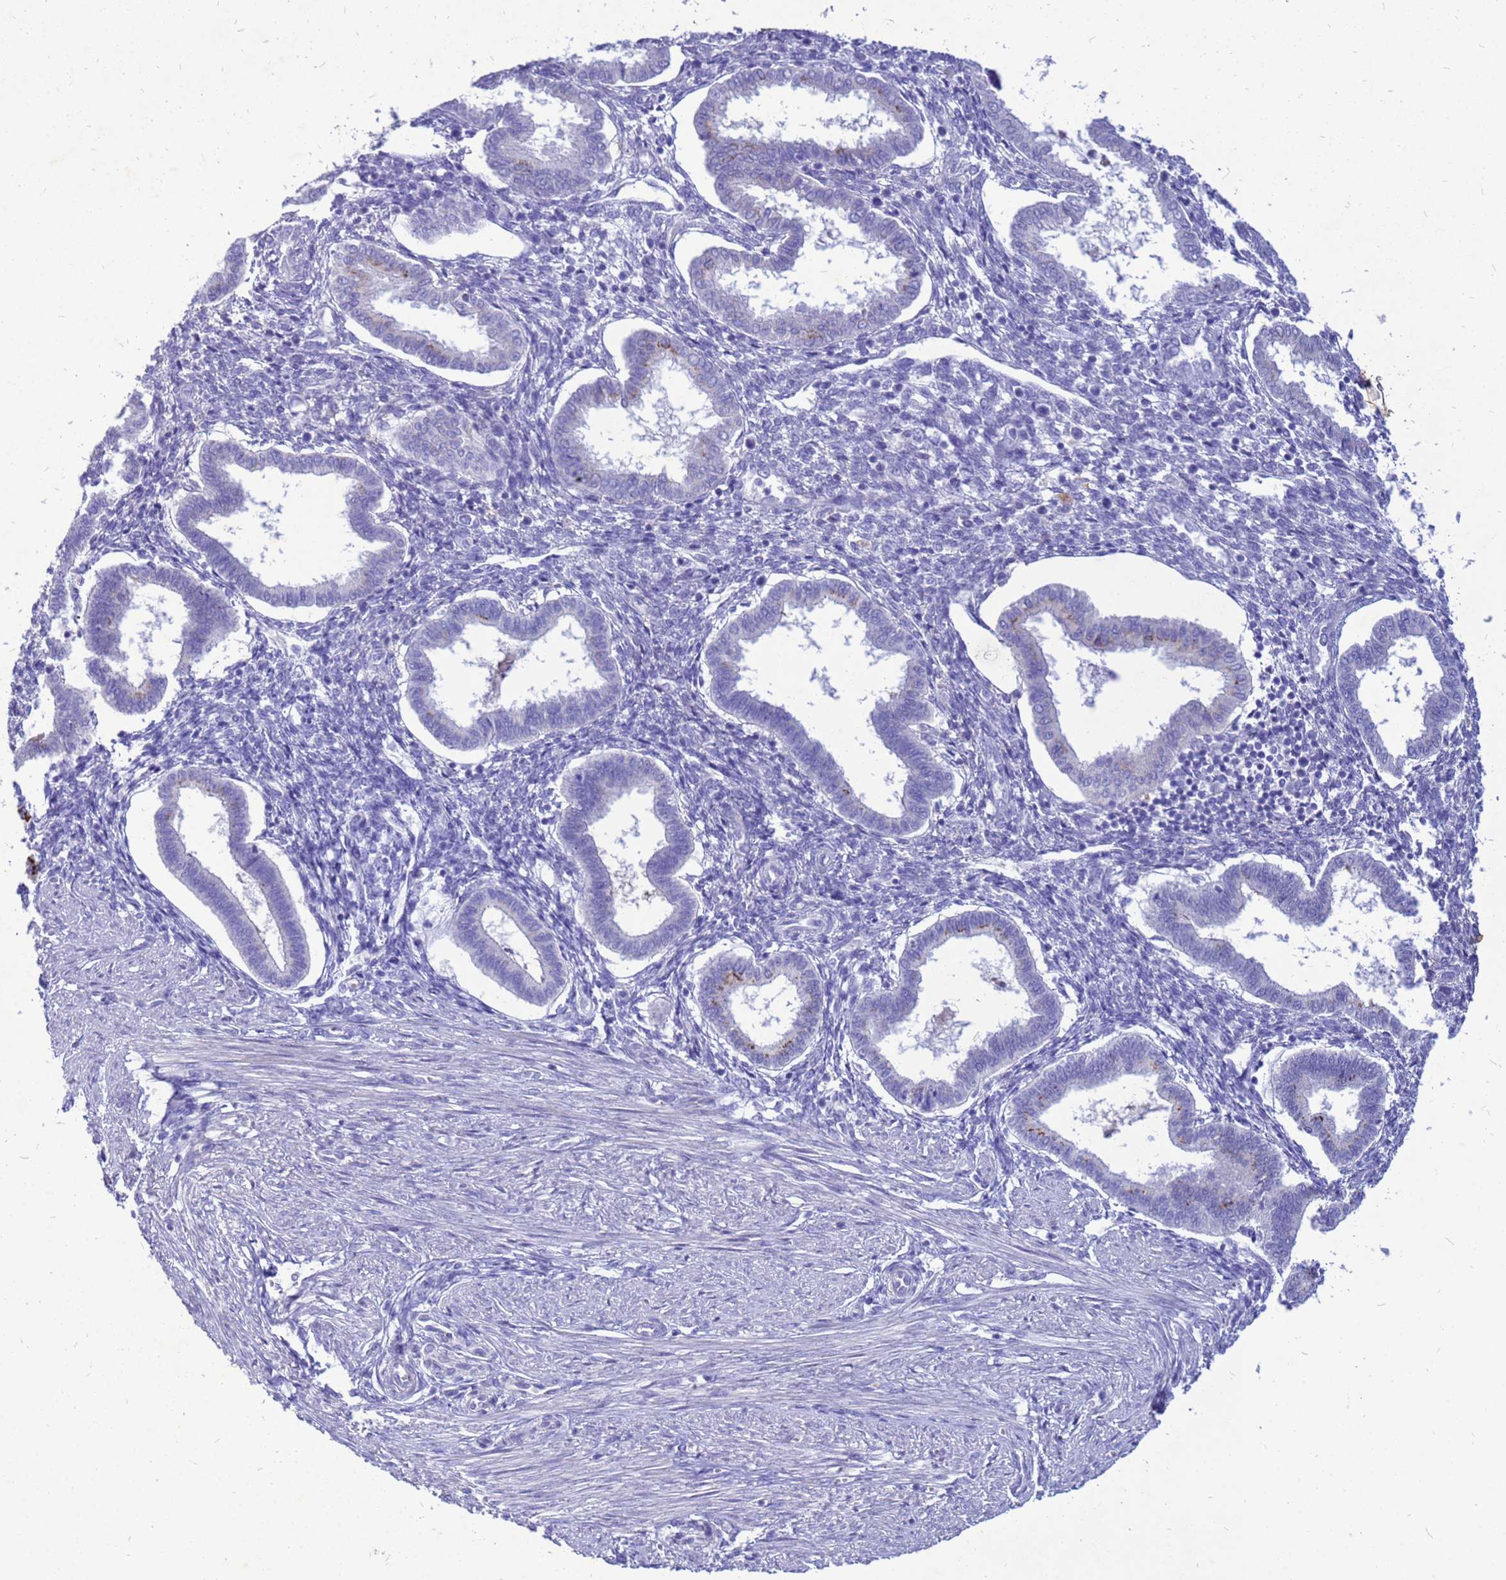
{"staining": {"intensity": "negative", "quantity": "none", "location": "none"}, "tissue": "endometrium", "cell_type": "Cells in endometrial stroma", "image_type": "normal", "snomed": [{"axis": "morphology", "description": "Normal tissue, NOS"}, {"axis": "topography", "description": "Endometrium"}], "caption": "Immunohistochemistry of benign human endometrium shows no expression in cells in endometrial stroma. (Brightfield microscopy of DAB (3,3'-diaminobenzidine) immunohistochemistry at high magnification).", "gene": "AKR1C1", "patient": {"sex": "female", "age": 24}}